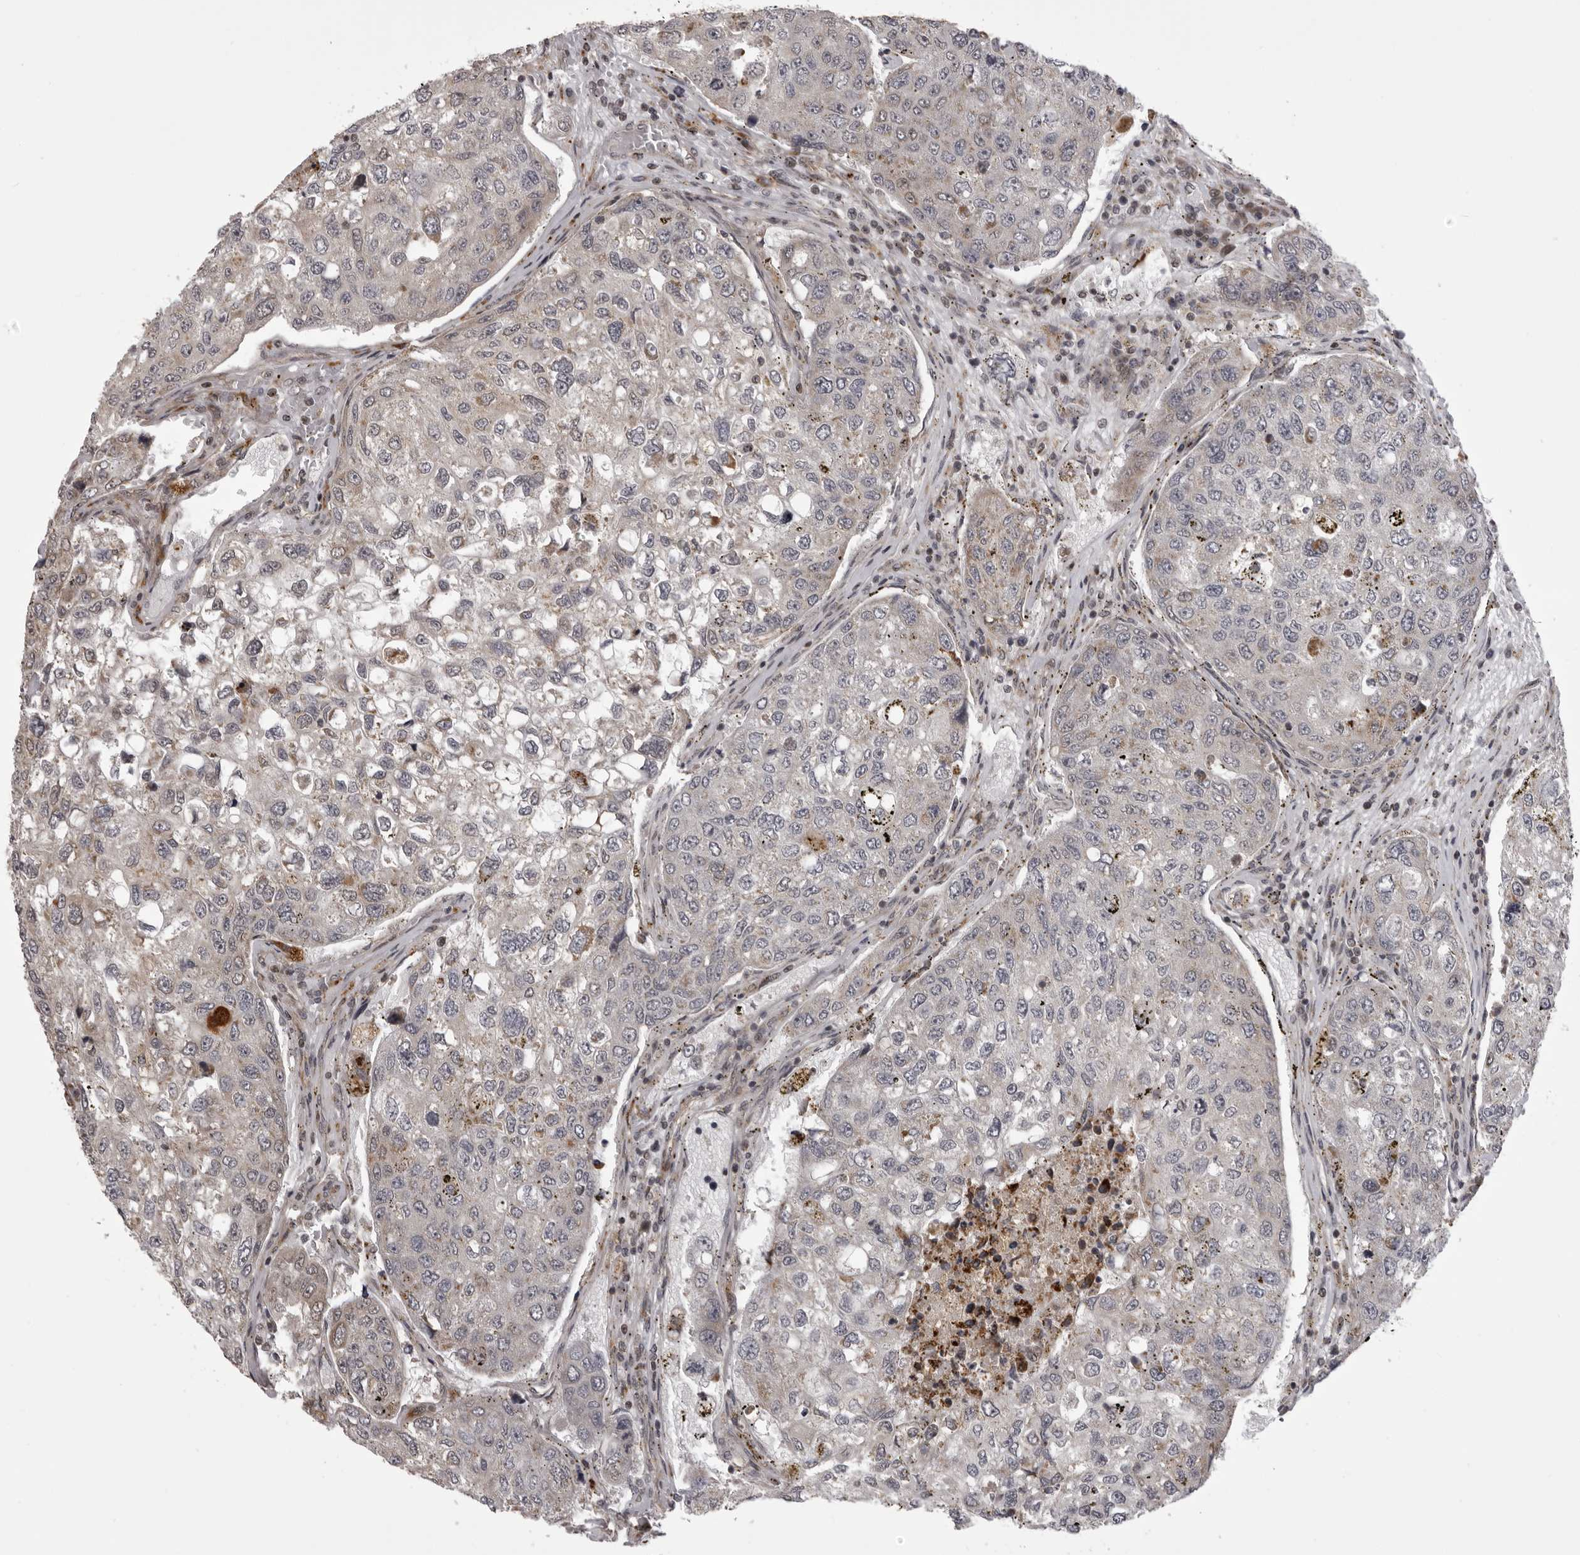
{"staining": {"intensity": "negative", "quantity": "none", "location": "none"}, "tissue": "urothelial cancer", "cell_type": "Tumor cells", "image_type": "cancer", "snomed": [{"axis": "morphology", "description": "Urothelial carcinoma, High grade"}, {"axis": "topography", "description": "Lymph node"}, {"axis": "topography", "description": "Urinary bladder"}], "caption": "The histopathology image reveals no significant positivity in tumor cells of high-grade urothelial carcinoma.", "gene": "C1orf109", "patient": {"sex": "male", "age": 51}}